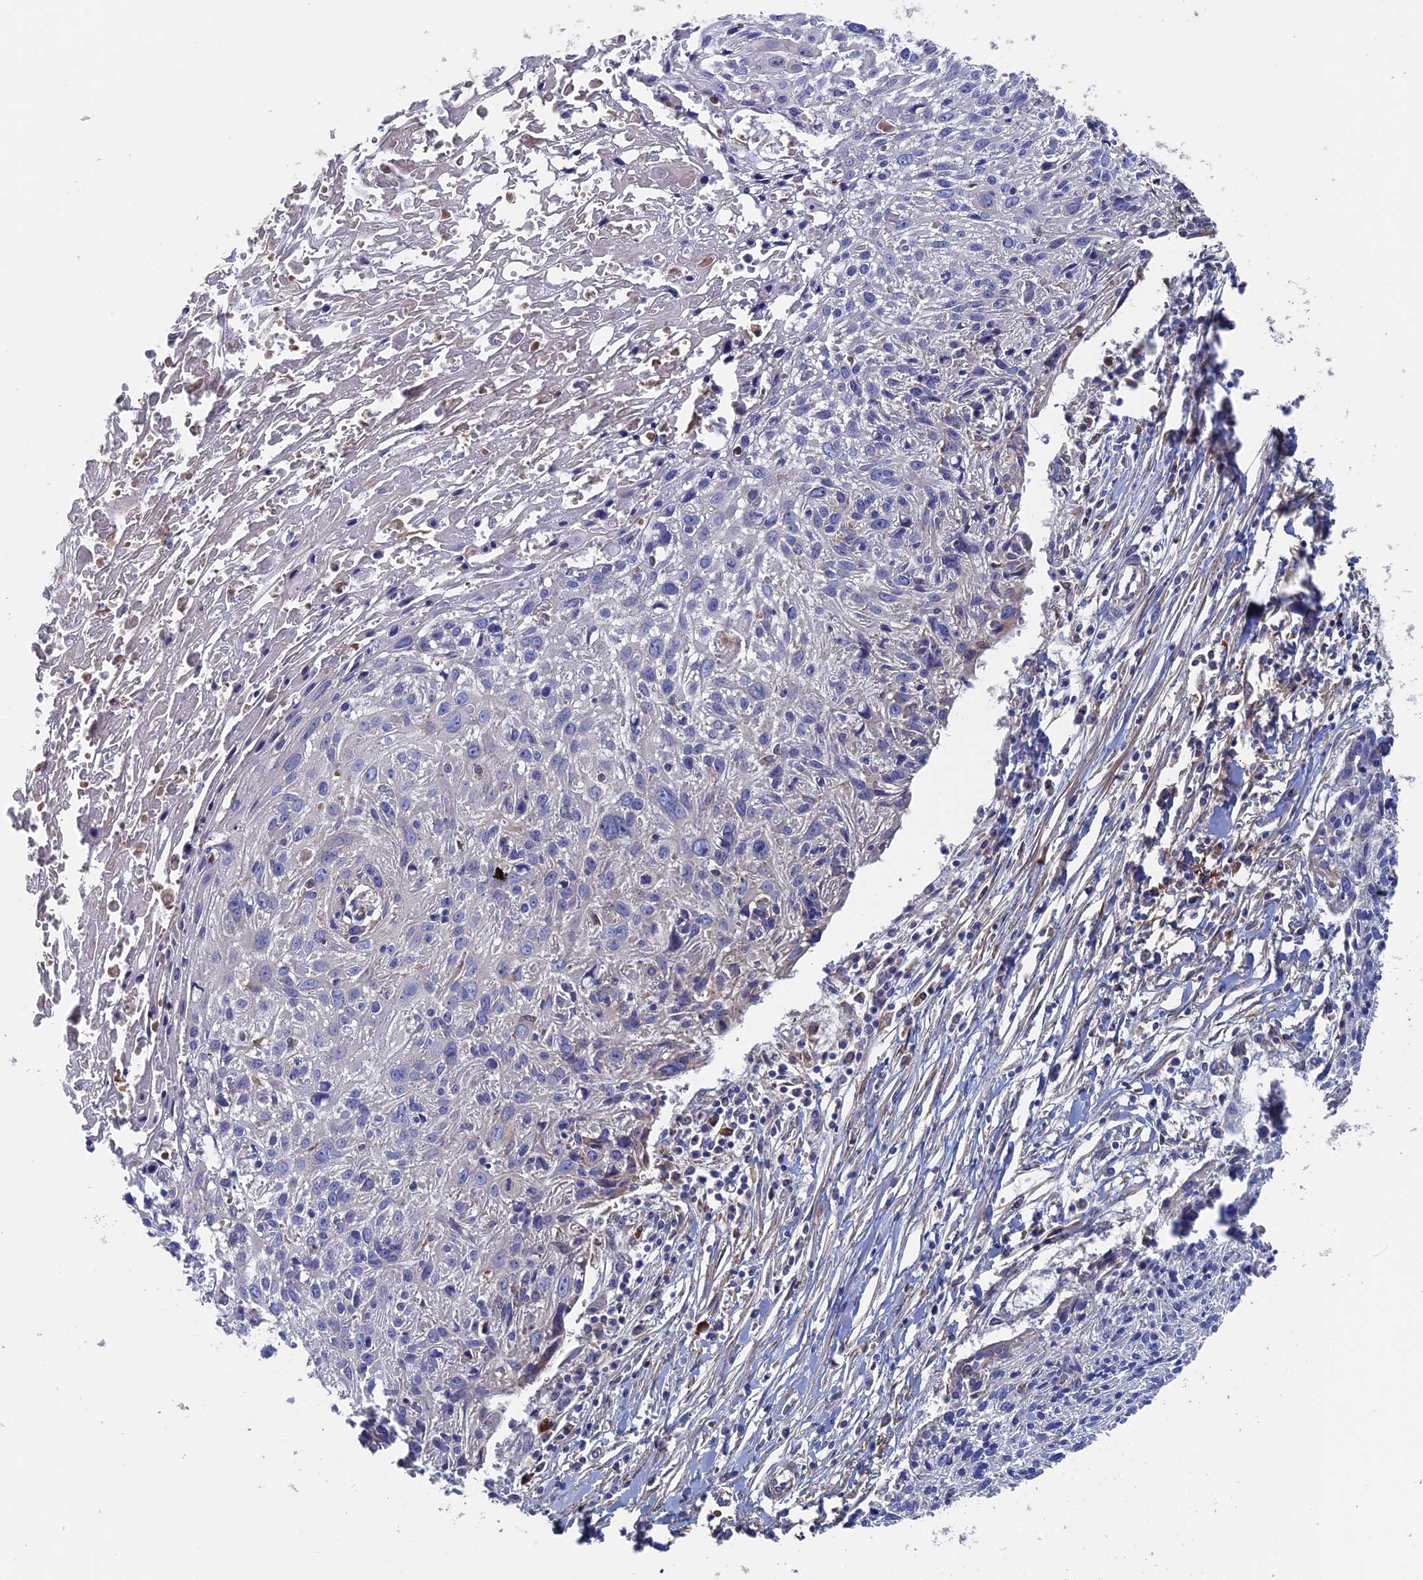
{"staining": {"intensity": "negative", "quantity": "none", "location": "none"}, "tissue": "cervical cancer", "cell_type": "Tumor cells", "image_type": "cancer", "snomed": [{"axis": "morphology", "description": "Squamous cell carcinoma, NOS"}, {"axis": "topography", "description": "Cervix"}], "caption": "Cervical squamous cell carcinoma was stained to show a protein in brown. There is no significant expression in tumor cells.", "gene": "DNAJC3", "patient": {"sex": "female", "age": 51}}